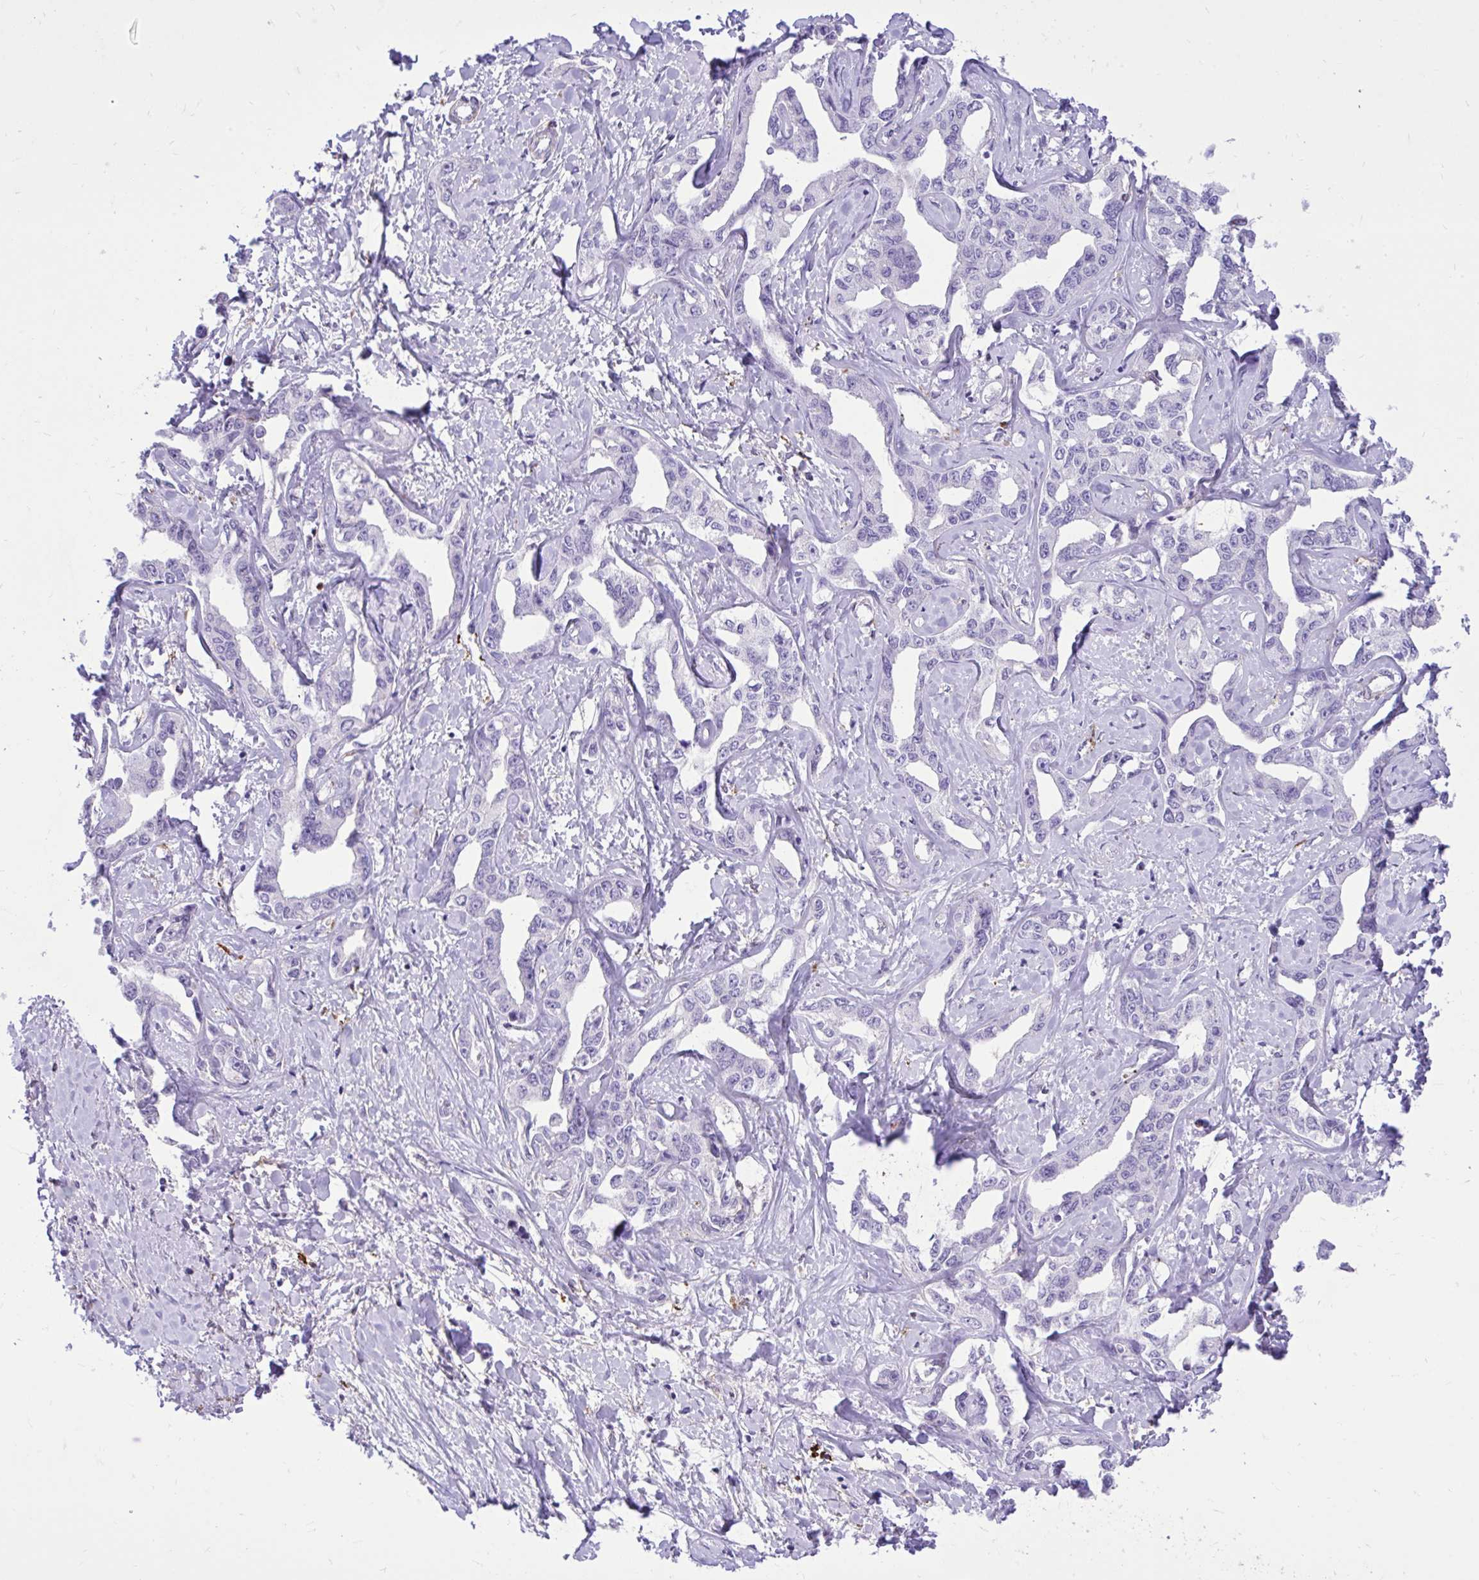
{"staining": {"intensity": "negative", "quantity": "none", "location": "none"}, "tissue": "liver cancer", "cell_type": "Tumor cells", "image_type": "cancer", "snomed": [{"axis": "morphology", "description": "Cholangiocarcinoma"}, {"axis": "topography", "description": "Liver"}], "caption": "Liver cholangiocarcinoma was stained to show a protein in brown. There is no significant staining in tumor cells.", "gene": "TLR7", "patient": {"sex": "male", "age": 59}}